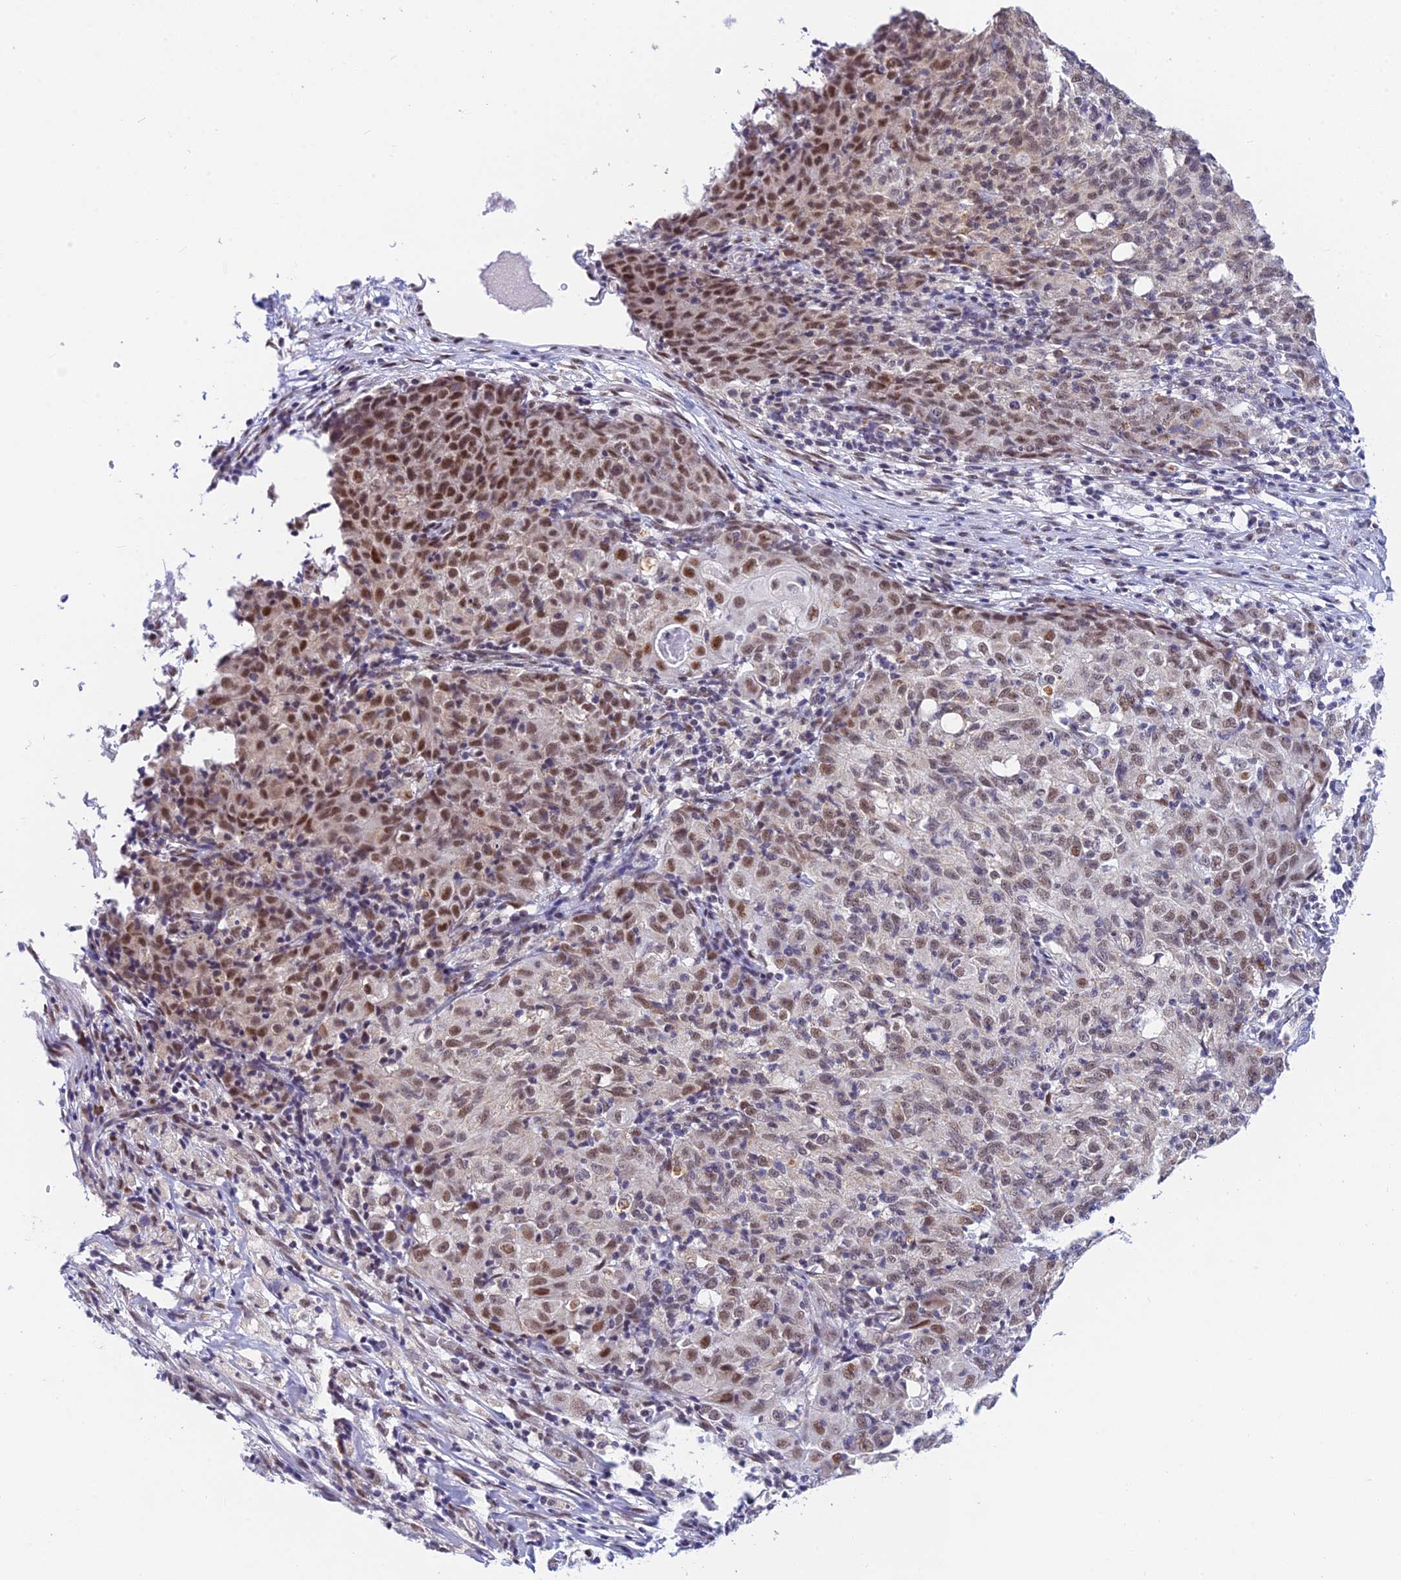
{"staining": {"intensity": "moderate", "quantity": ">75%", "location": "nuclear"}, "tissue": "ovarian cancer", "cell_type": "Tumor cells", "image_type": "cancer", "snomed": [{"axis": "morphology", "description": "Carcinoma, endometroid"}, {"axis": "topography", "description": "Ovary"}], "caption": "This is an image of immunohistochemistry staining of ovarian cancer (endometroid carcinoma), which shows moderate positivity in the nuclear of tumor cells.", "gene": "C2orf49", "patient": {"sex": "female", "age": 42}}